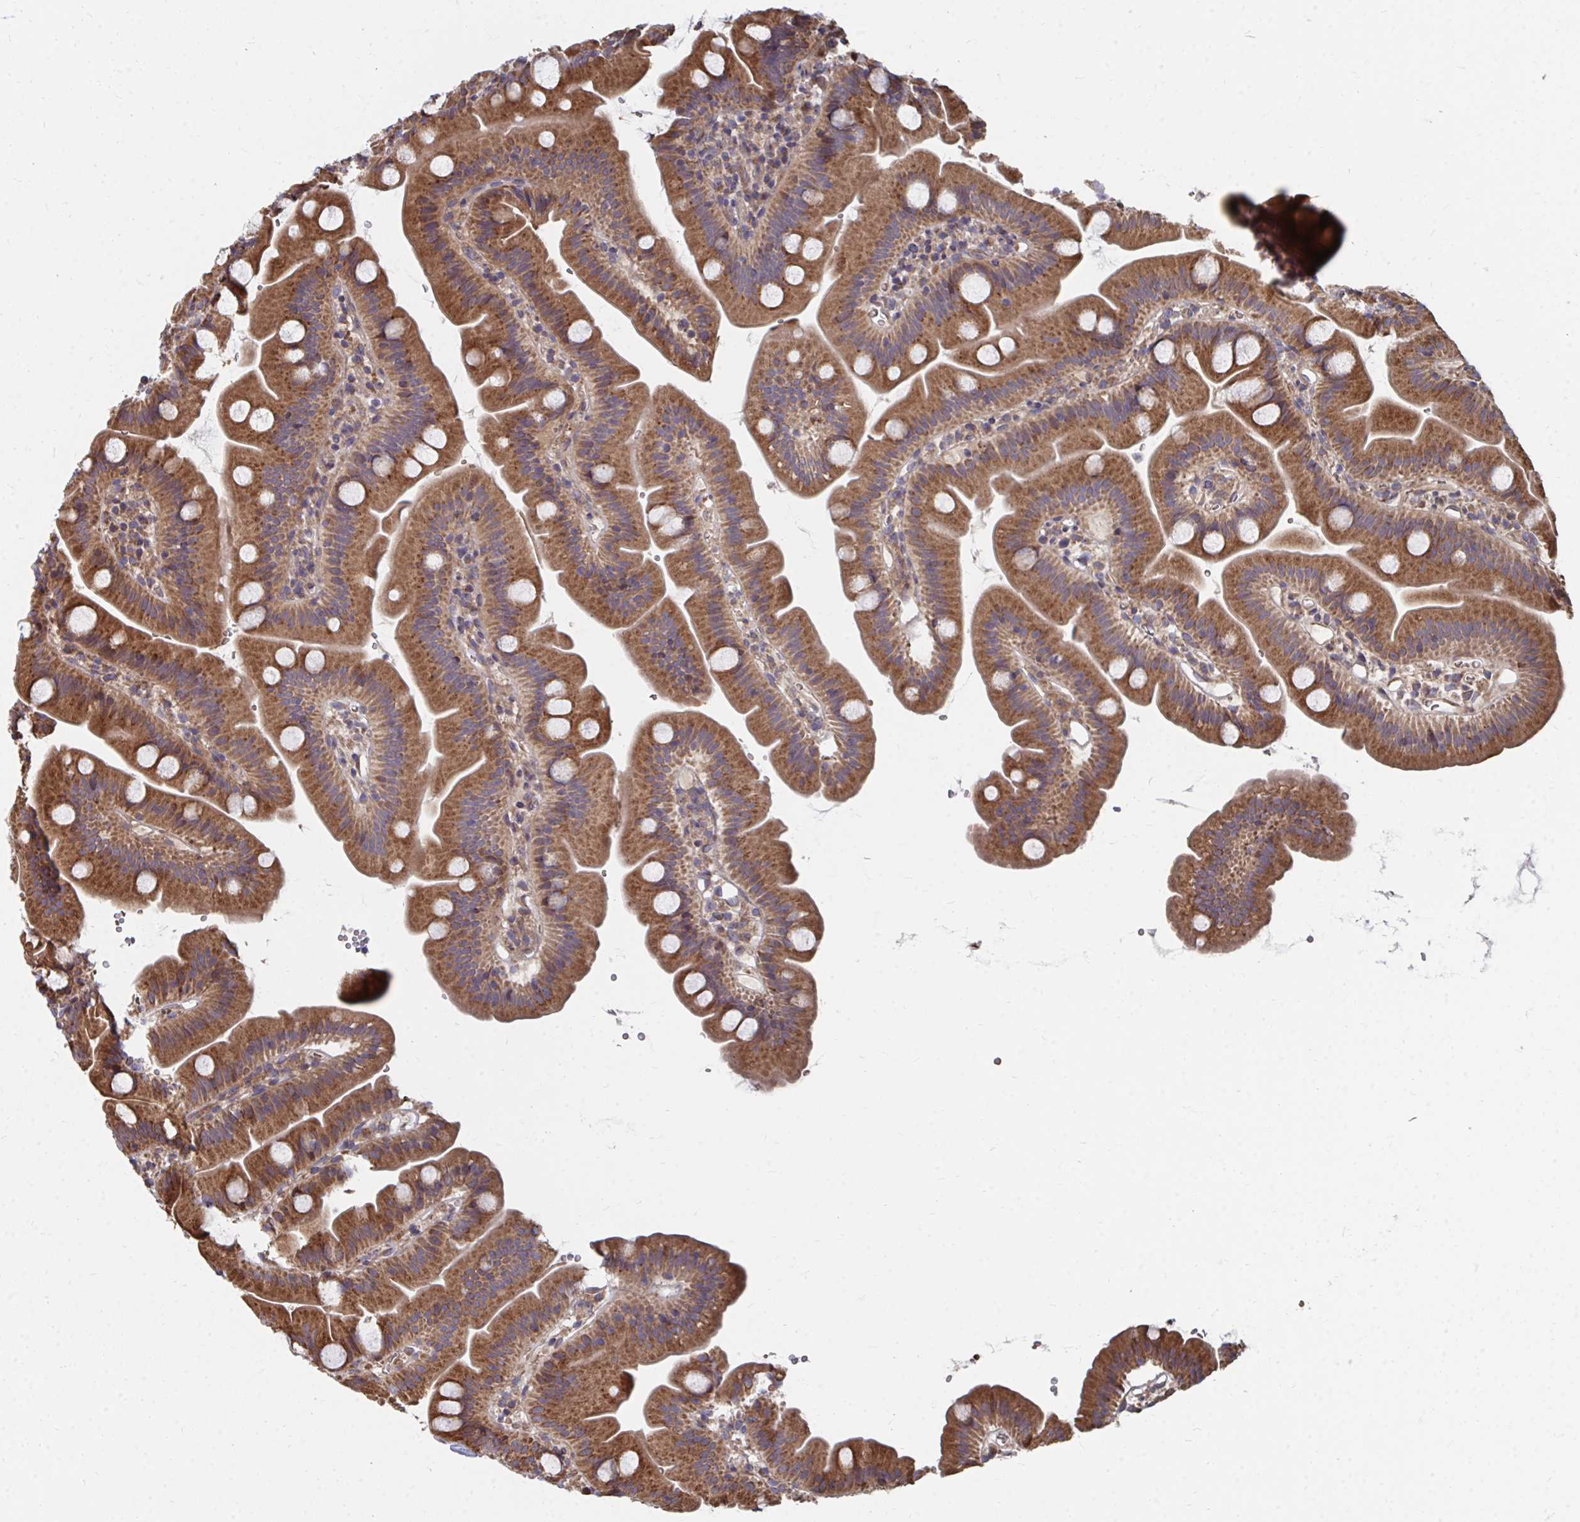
{"staining": {"intensity": "strong", "quantity": ">75%", "location": "cytoplasmic/membranous"}, "tissue": "small intestine", "cell_type": "Glandular cells", "image_type": "normal", "snomed": [{"axis": "morphology", "description": "Normal tissue, NOS"}, {"axis": "topography", "description": "Small intestine"}], "caption": "Glandular cells demonstrate high levels of strong cytoplasmic/membranous expression in approximately >75% of cells in normal small intestine.", "gene": "FAM89A", "patient": {"sex": "female", "age": 68}}